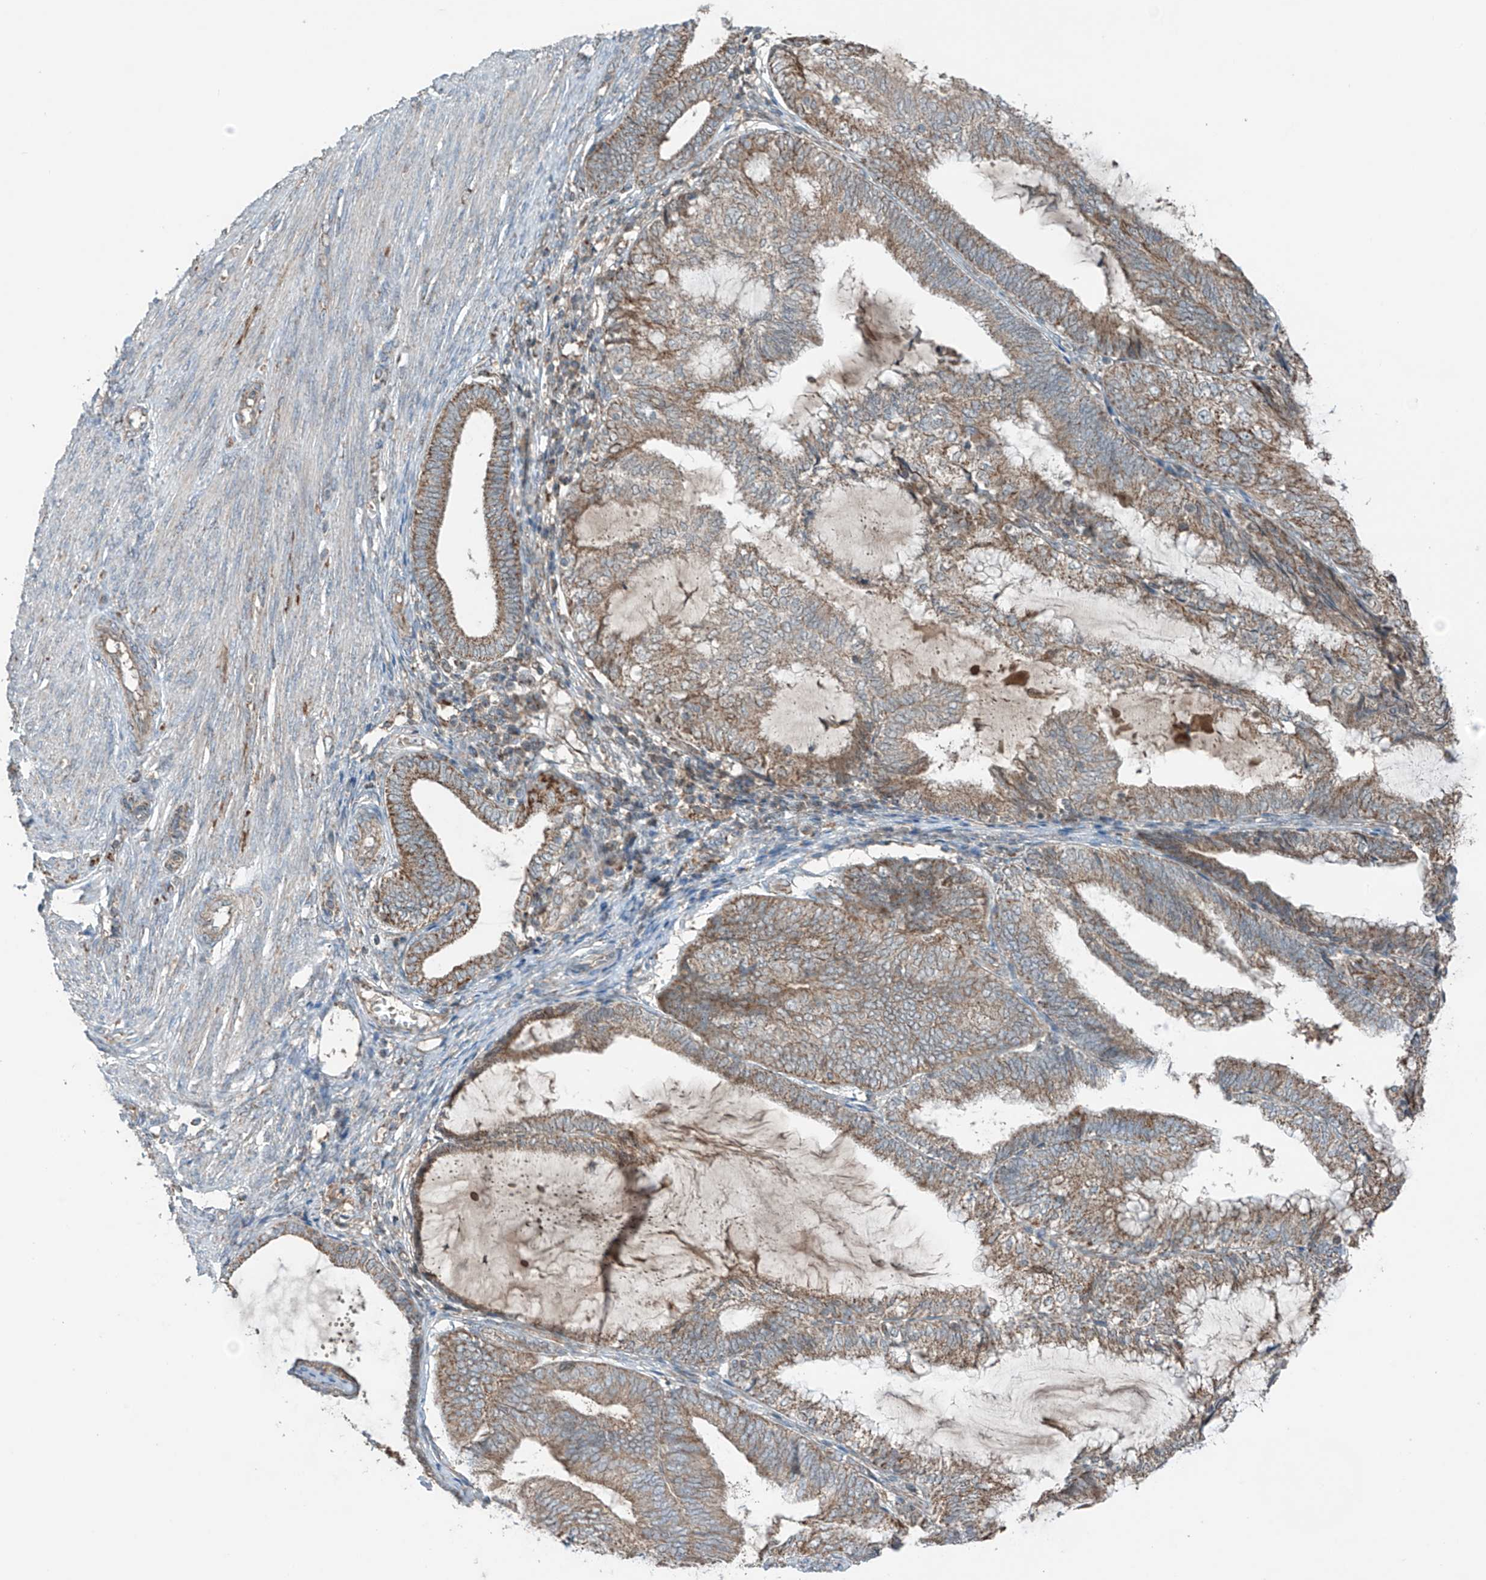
{"staining": {"intensity": "weak", "quantity": ">75%", "location": "cytoplasmic/membranous"}, "tissue": "endometrial cancer", "cell_type": "Tumor cells", "image_type": "cancer", "snomed": [{"axis": "morphology", "description": "Adenocarcinoma, NOS"}, {"axis": "topography", "description": "Endometrium"}], "caption": "Brown immunohistochemical staining in adenocarcinoma (endometrial) shows weak cytoplasmic/membranous expression in about >75% of tumor cells.", "gene": "SAMD3", "patient": {"sex": "female", "age": 81}}